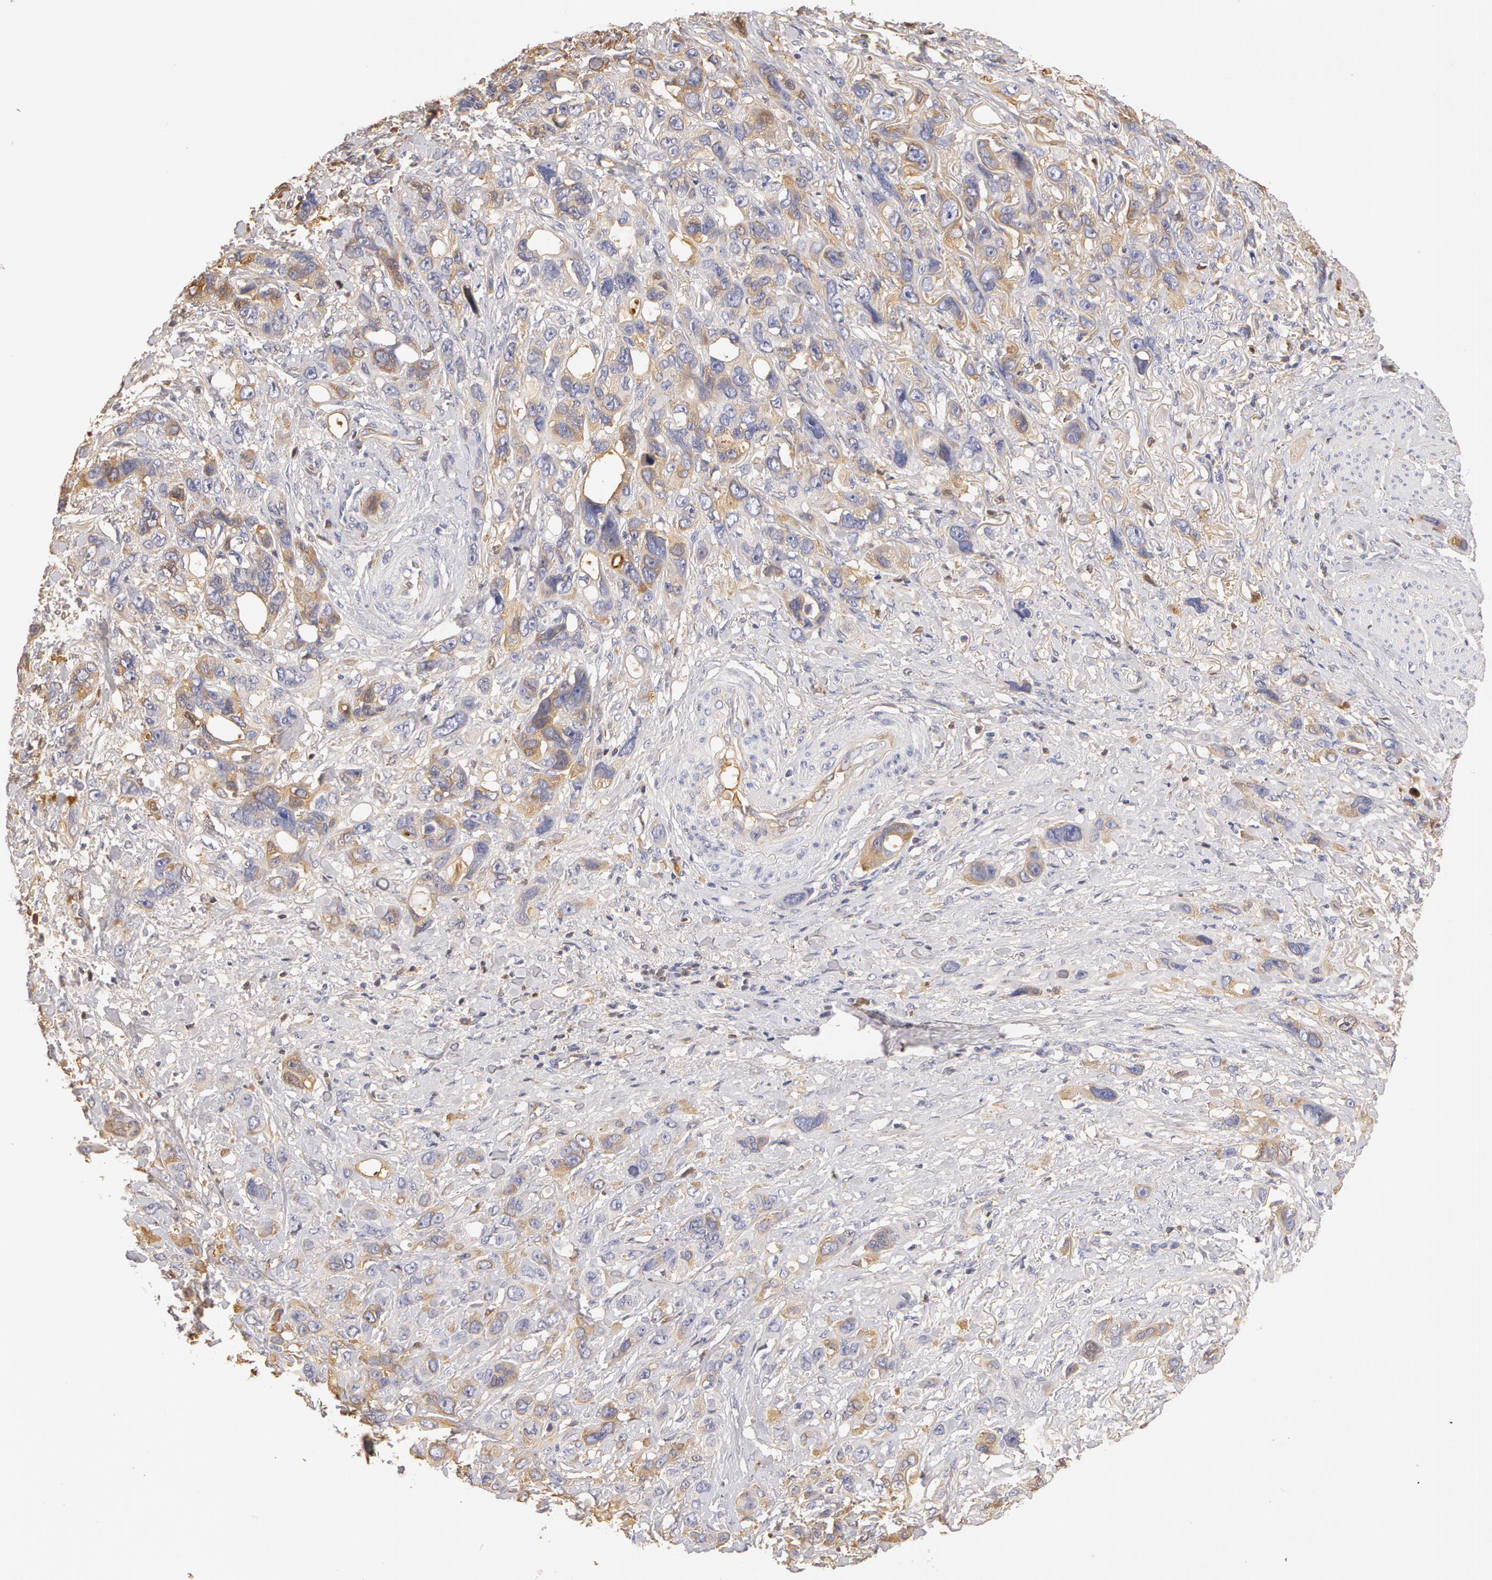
{"staining": {"intensity": "weak", "quantity": ">75%", "location": "cytoplasmic/membranous"}, "tissue": "stomach cancer", "cell_type": "Tumor cells", "image_type": "cancer", "snomed": [{"axis": "morphology", "description": "Adenocarcinoma, NOS"}, {"axis": "topography", "description": "Stomach, upper"}], "caption": "An immunohistochemistry (IHC) histopathology image of neoplastic tissue is shown. Protein staining in brown shows weak cytoplasmic/membranous positivity in stomach cancer within tumor cells.", "gene": "TF", "patient": {"sex": "male", "age": 47}}